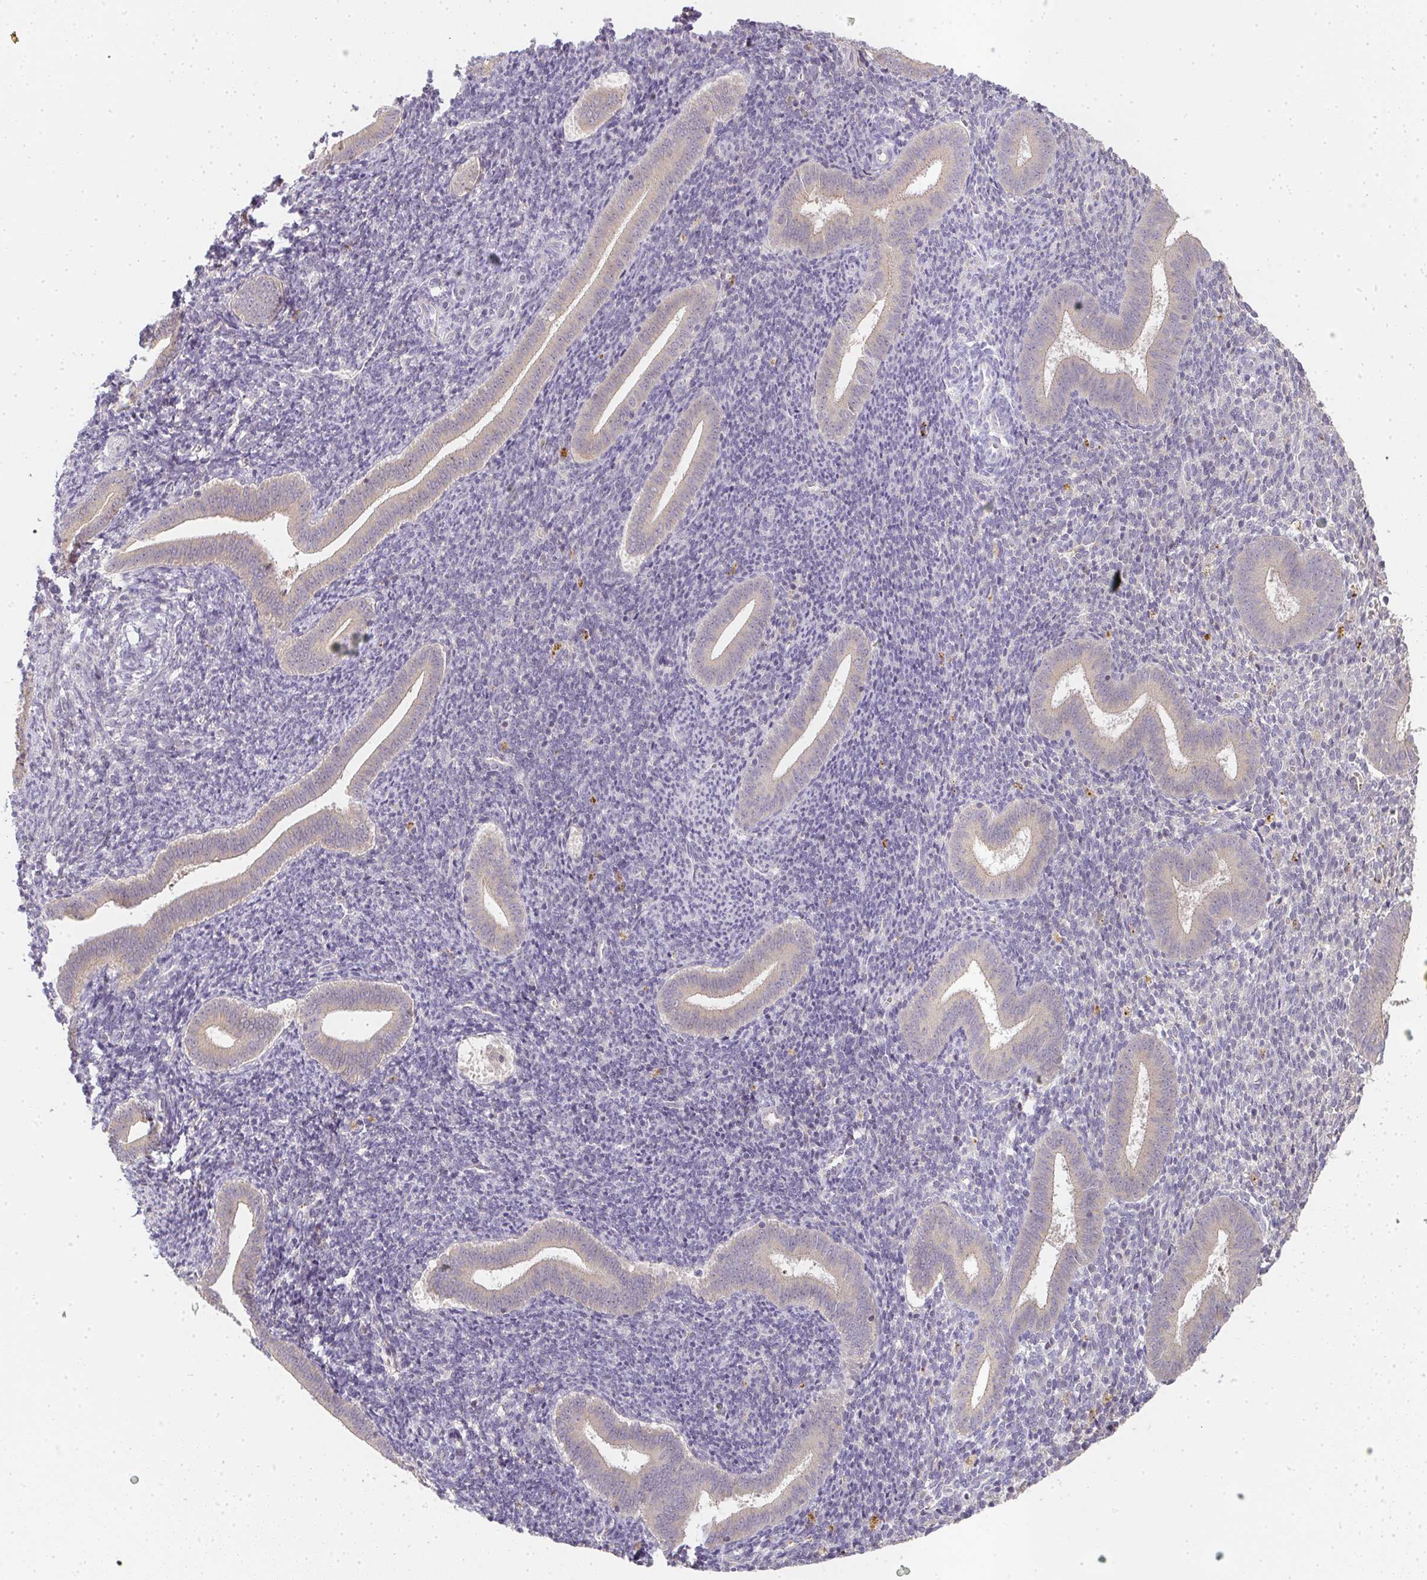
{"staining": {"intensity": "negative", "quantity": "none", "location": "none"}, "tissue": "endometrium", "cell_type": "Cells in endometrial stroma", "image_type": "normal", "snomed": [{"axis": "morphology", "description": "Normal tissue, NOS"}, {"axis": "topography", "description": "Endometrium"}], "caption": "The histopathology image shows no staining of cells in endometrial stroma in benign endometrium. (DAB immunohistochemistry, high magnification).", "gene": "SLC35B3", "patient": {"sex": "female", "age": 25}}